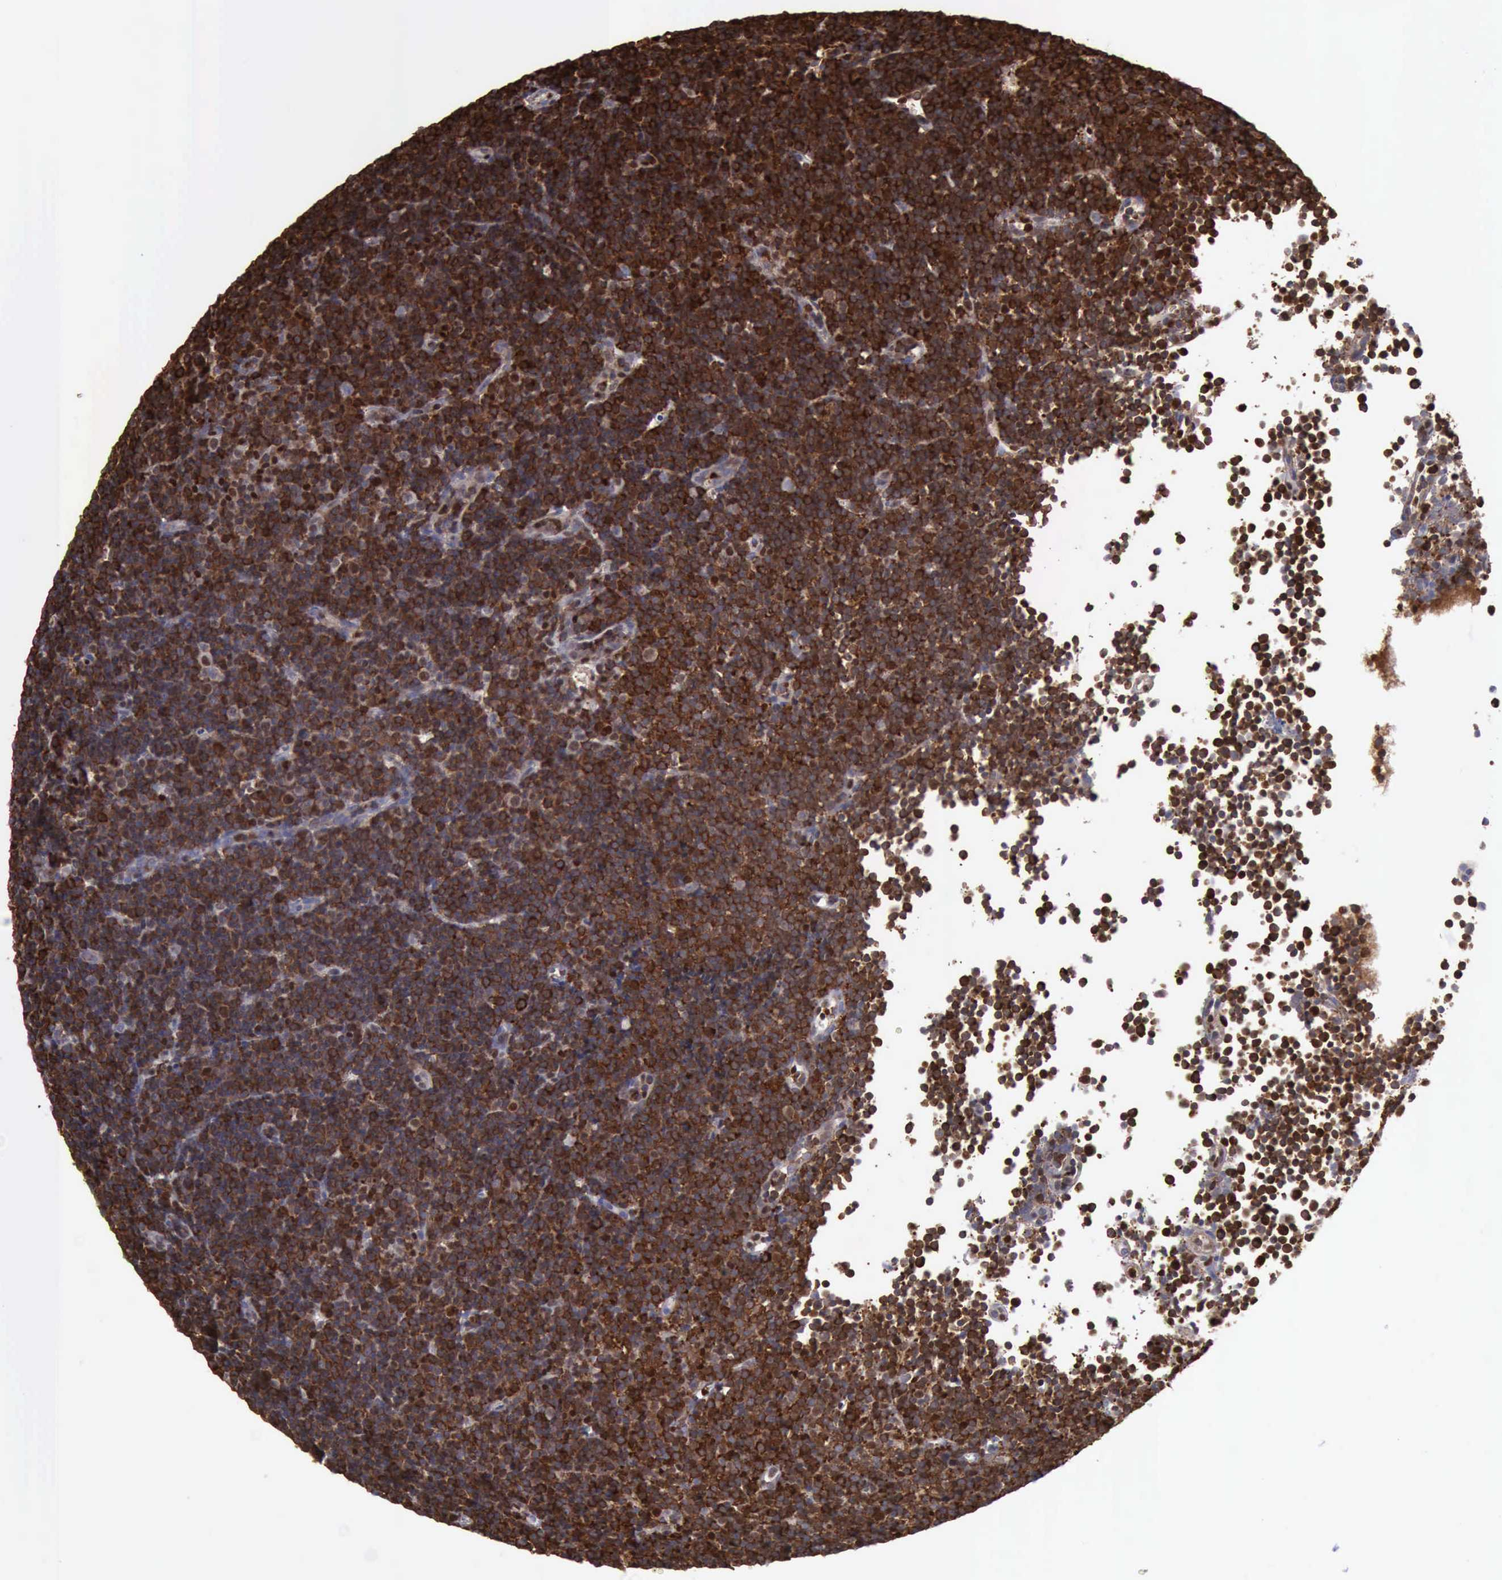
{"staining": {"intensity": "strong", "quantity": ">75%", "location": "cytoplasmic/membranous,nuclear"}, "tissue": "lymphoma", "cell_type": "Tumor cells", "image_type": "cancer", "snomed": [{"axis": "morphology", "description": "Malignant lymphoma, non-Hodgkin's type, Low grade"}, {"axis": "topography", "description": "Lymph node"}], "caption": "Immunohistochemical staining of human malignant lymphoma, non-Hodgkin's type (low-grade) displays high levels of strong cytoplasmic/membranous and nuclear staining in approximately >75% of tumor cells.", "gene": "PDCD4", "patient": {"sex": "male", "age": 57}}